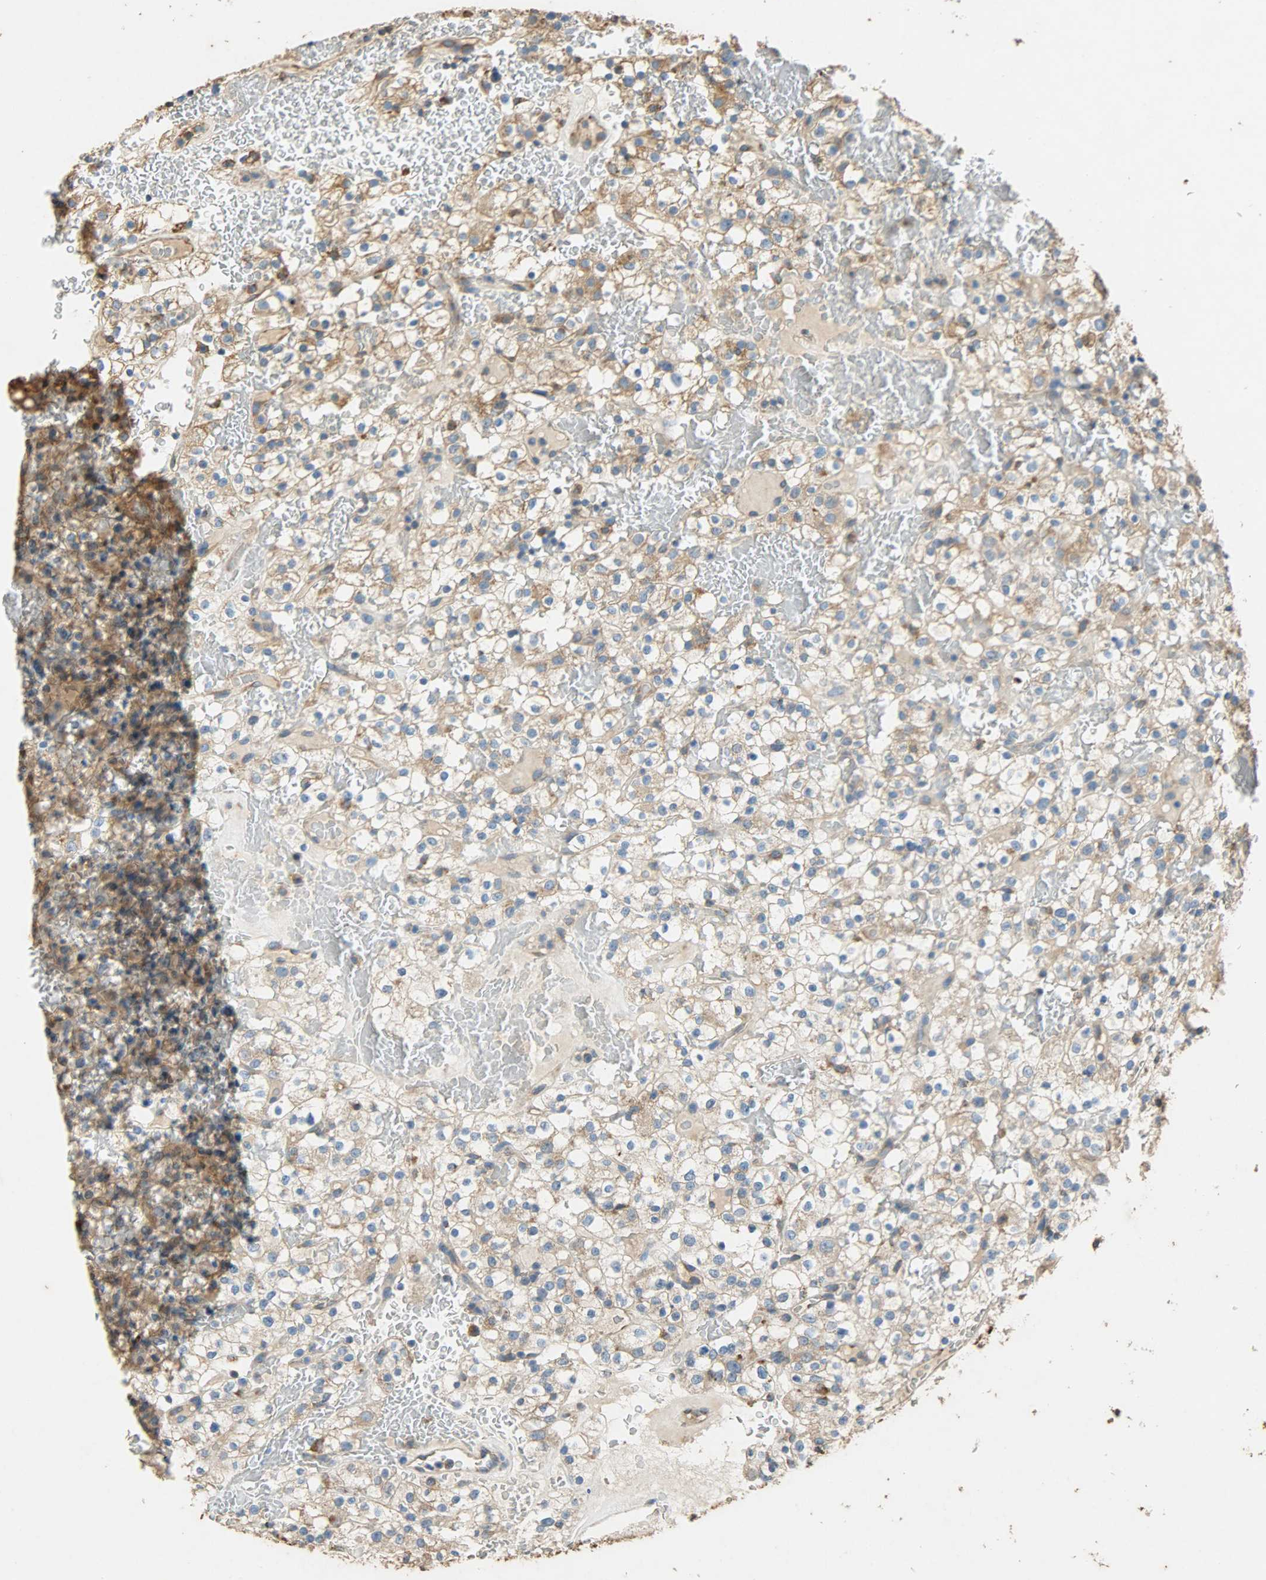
{"staining": {"intensity": "moderate", "quantity": ">75%", "location": "cytoplasmic/membranous"}, "tissue": "renal cancer", "cell_type": "Tumor cells", "image_type": "cancer", "snomed": [{"axis": "morphology", "description": "Normal tissue, NOS"}, {"axis": "morphology", "description": "Adenocarcinoma, NOS"}, {"axis": "topography", "description": "Kidney"}], "caption": "Immunohistochemistry of human renal cancer displays medium levels of moderate cytoplasmic/membranous staining in approximately >75% of tumor cells.", "gene": "HSPA5", "patient": {"sex": "female", "age": 72}}